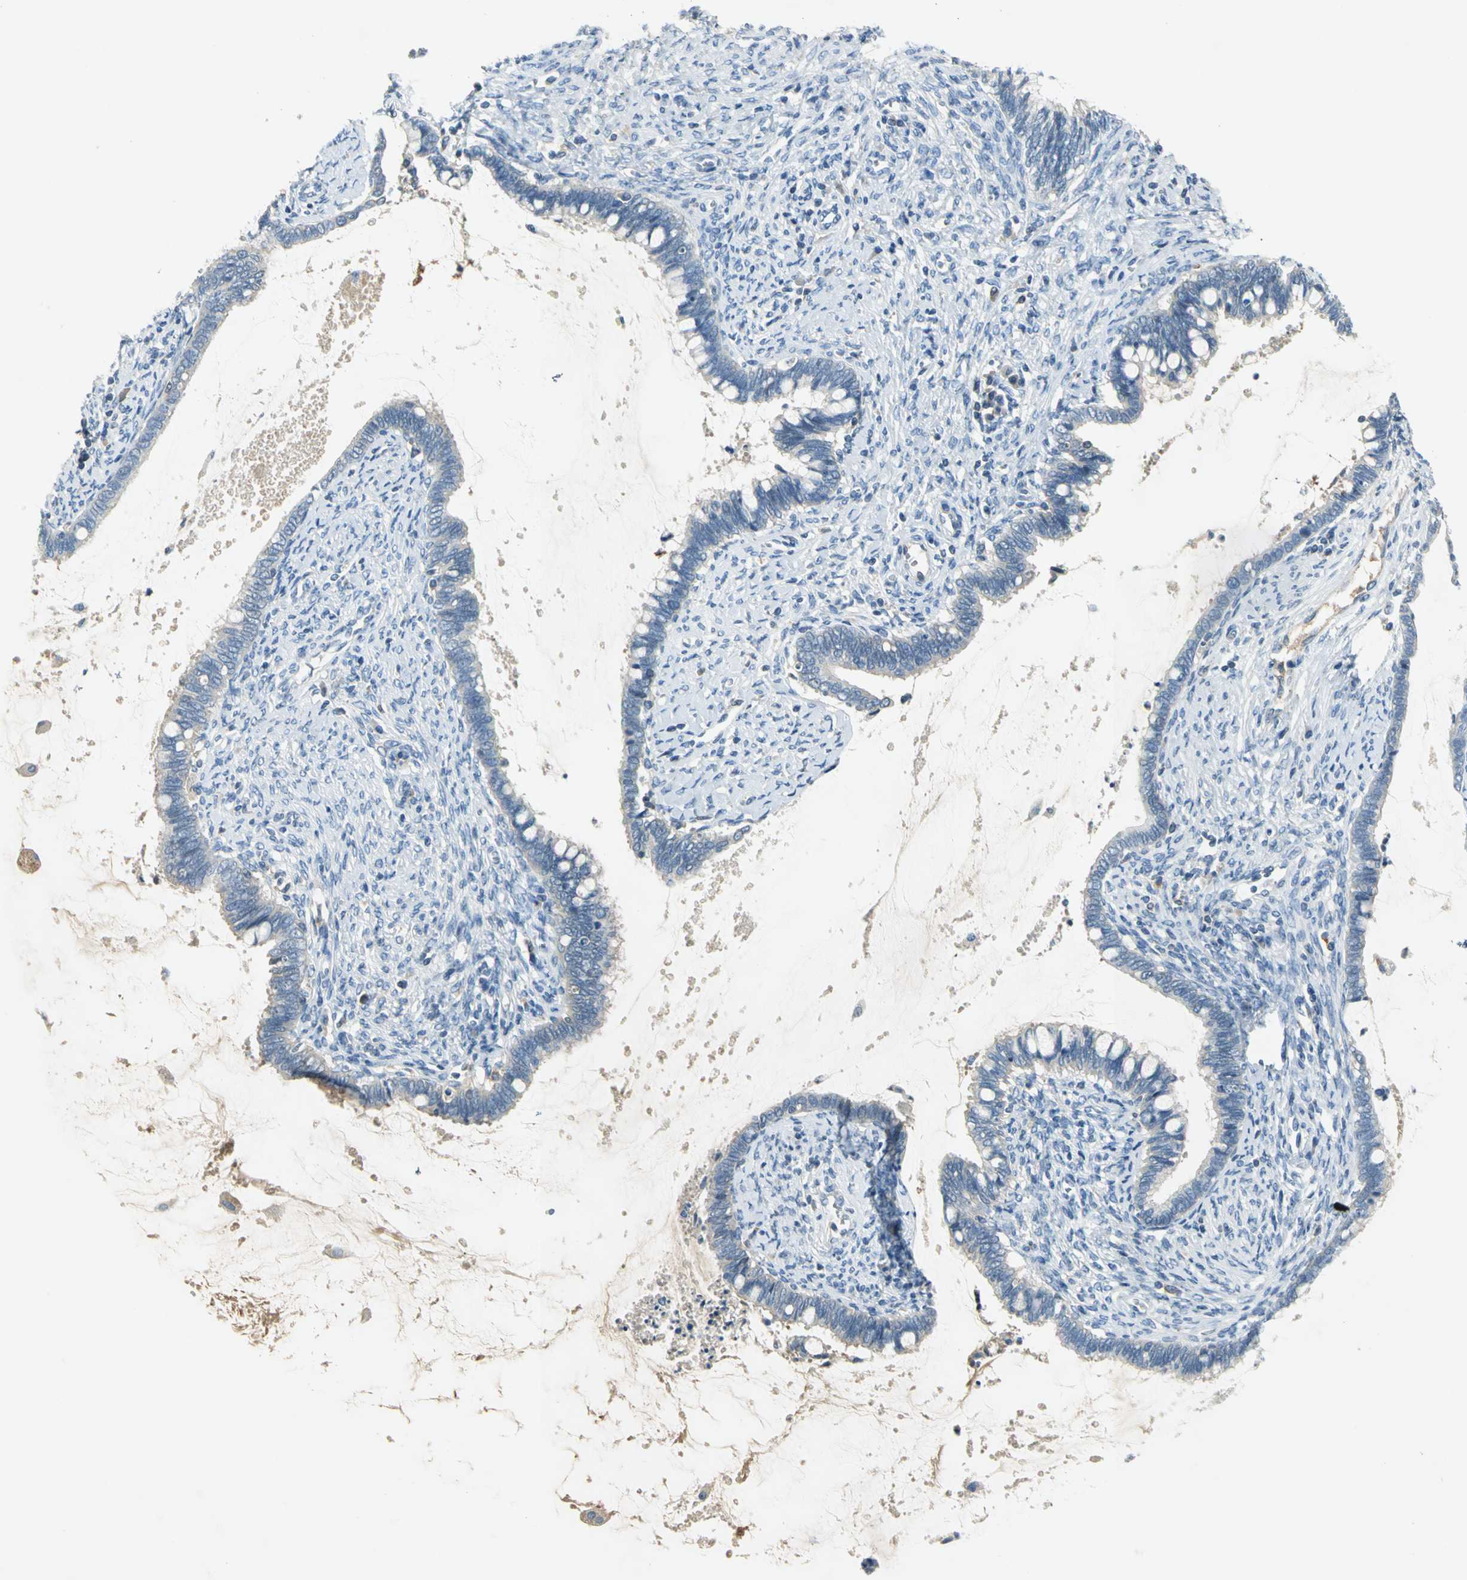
{"staining": {"intensity": "weak", "quantity": "25%-75%", "location": "cytoplasmic/membranous"}, "tissue": "cervical cancer", "cell_type": "Tumor cells", "image_type": "cancer", "snomed": [{"axis": "morphology", "description": "Adenocarcinoma, NOS"}, {"axis": "topography", "description": "Cervix"}], "caption": "DAB (3,3'-diaminobenzidine) immunohistochemical staining of cervical adenocarcinoma exhibits weak cytoplasmic/membranous protein positivity in approximately 25%-75% of tumor cells. The staining was performed using DAB to visualize the protein expression in brown, while the nuclei were stained in blue with hematoxylin (Magnification: 20x).", "gene": "ZIC1", "patient": {"sex": "female", "age": 44}}